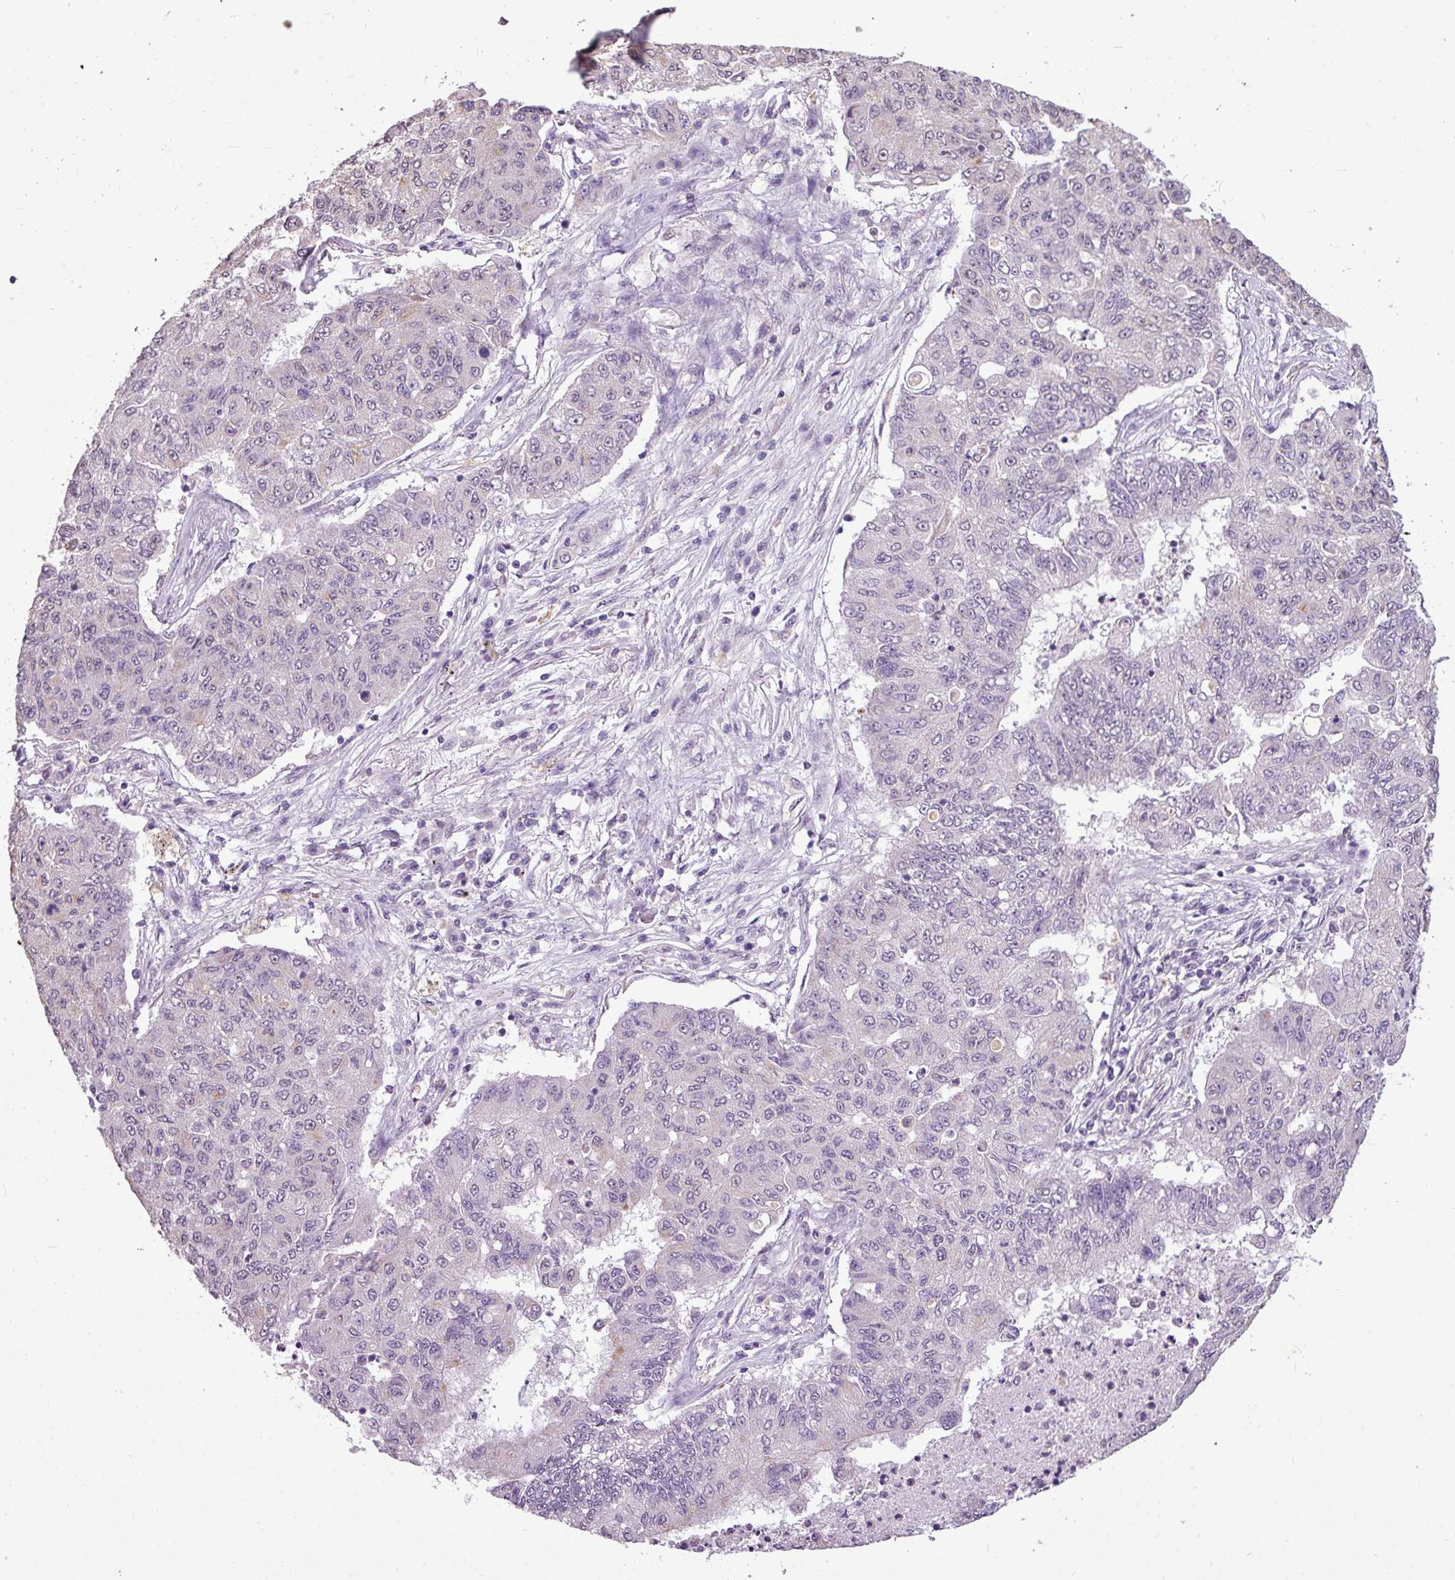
{"staining": {"intensity": "negative", "quantity": "none", "location": "none"}, "tissue": "lung cancer", "cell_type": "Tumor cells", "image_type": "cancer", "snomed": [{"axis": "morphology", "description": "Squamous cell carcinoma, NOS"}, {"axis": "topography", "description": "Lung"}], "caption": "A photomicrograph of lung cancer (squamous cell carcinoma) stained for a protein exhibits no brown staining in tumor cells.", "gene": "ALDH2", "patient": {"sex": "male", "age": 74}}